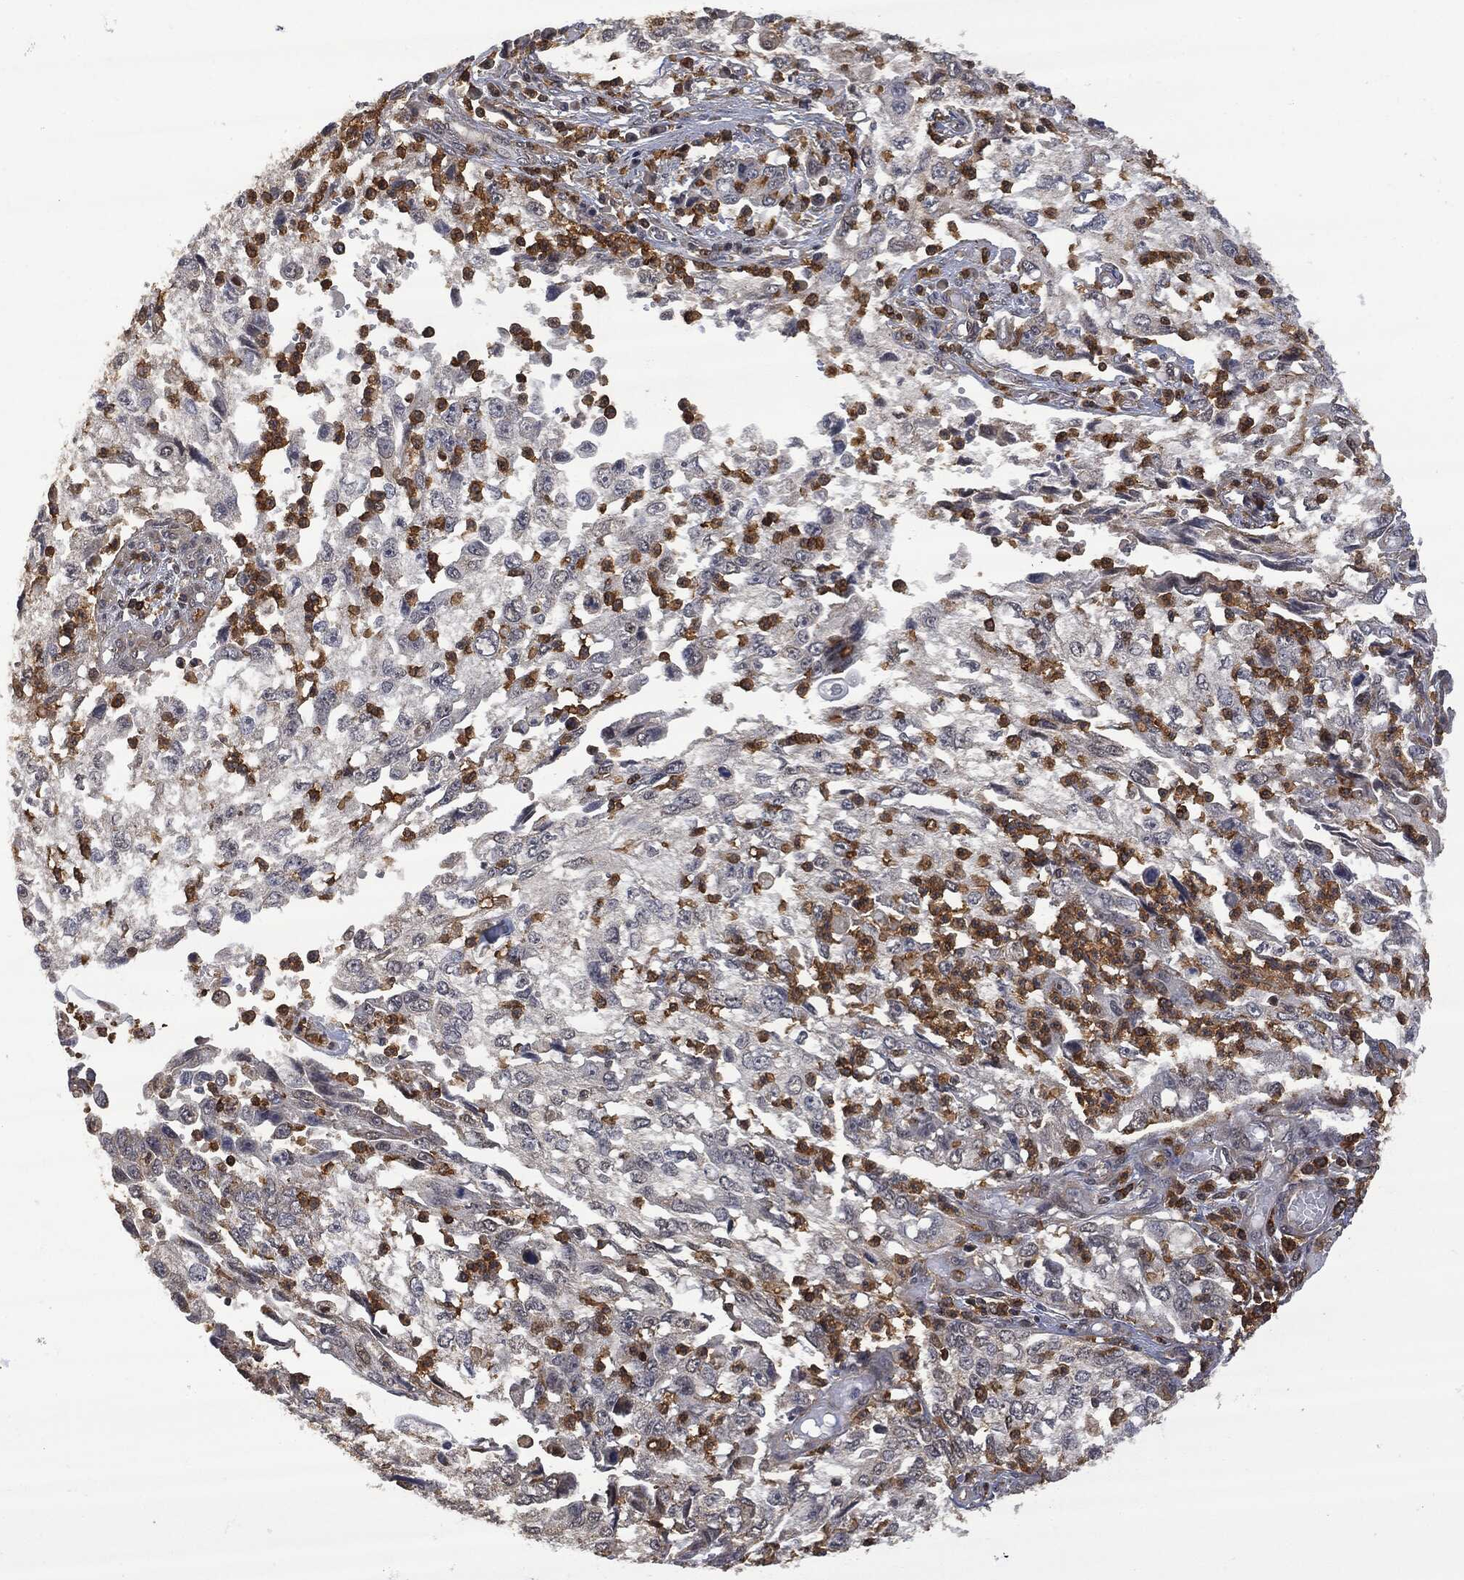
{"staining": {"intensity": "negative", "quantity": "none", "location": "none"}, "tissue": "cervical cancer", "cell_type": "Tumor cells", "image_type": "cancer", "snomed": [{"axis": "morphology", "description": "Squamous cell carcinoma, NOS"}, {"axis": "topography", "description": "Cervix"}], "caption": "Cervical cancer (squamous cell carcinoma) was stained to show a protein in brown. There is no significant staining in tumor cells.", "gene": "PSMB10", "patient": {"sex": "female", "age": 36}}